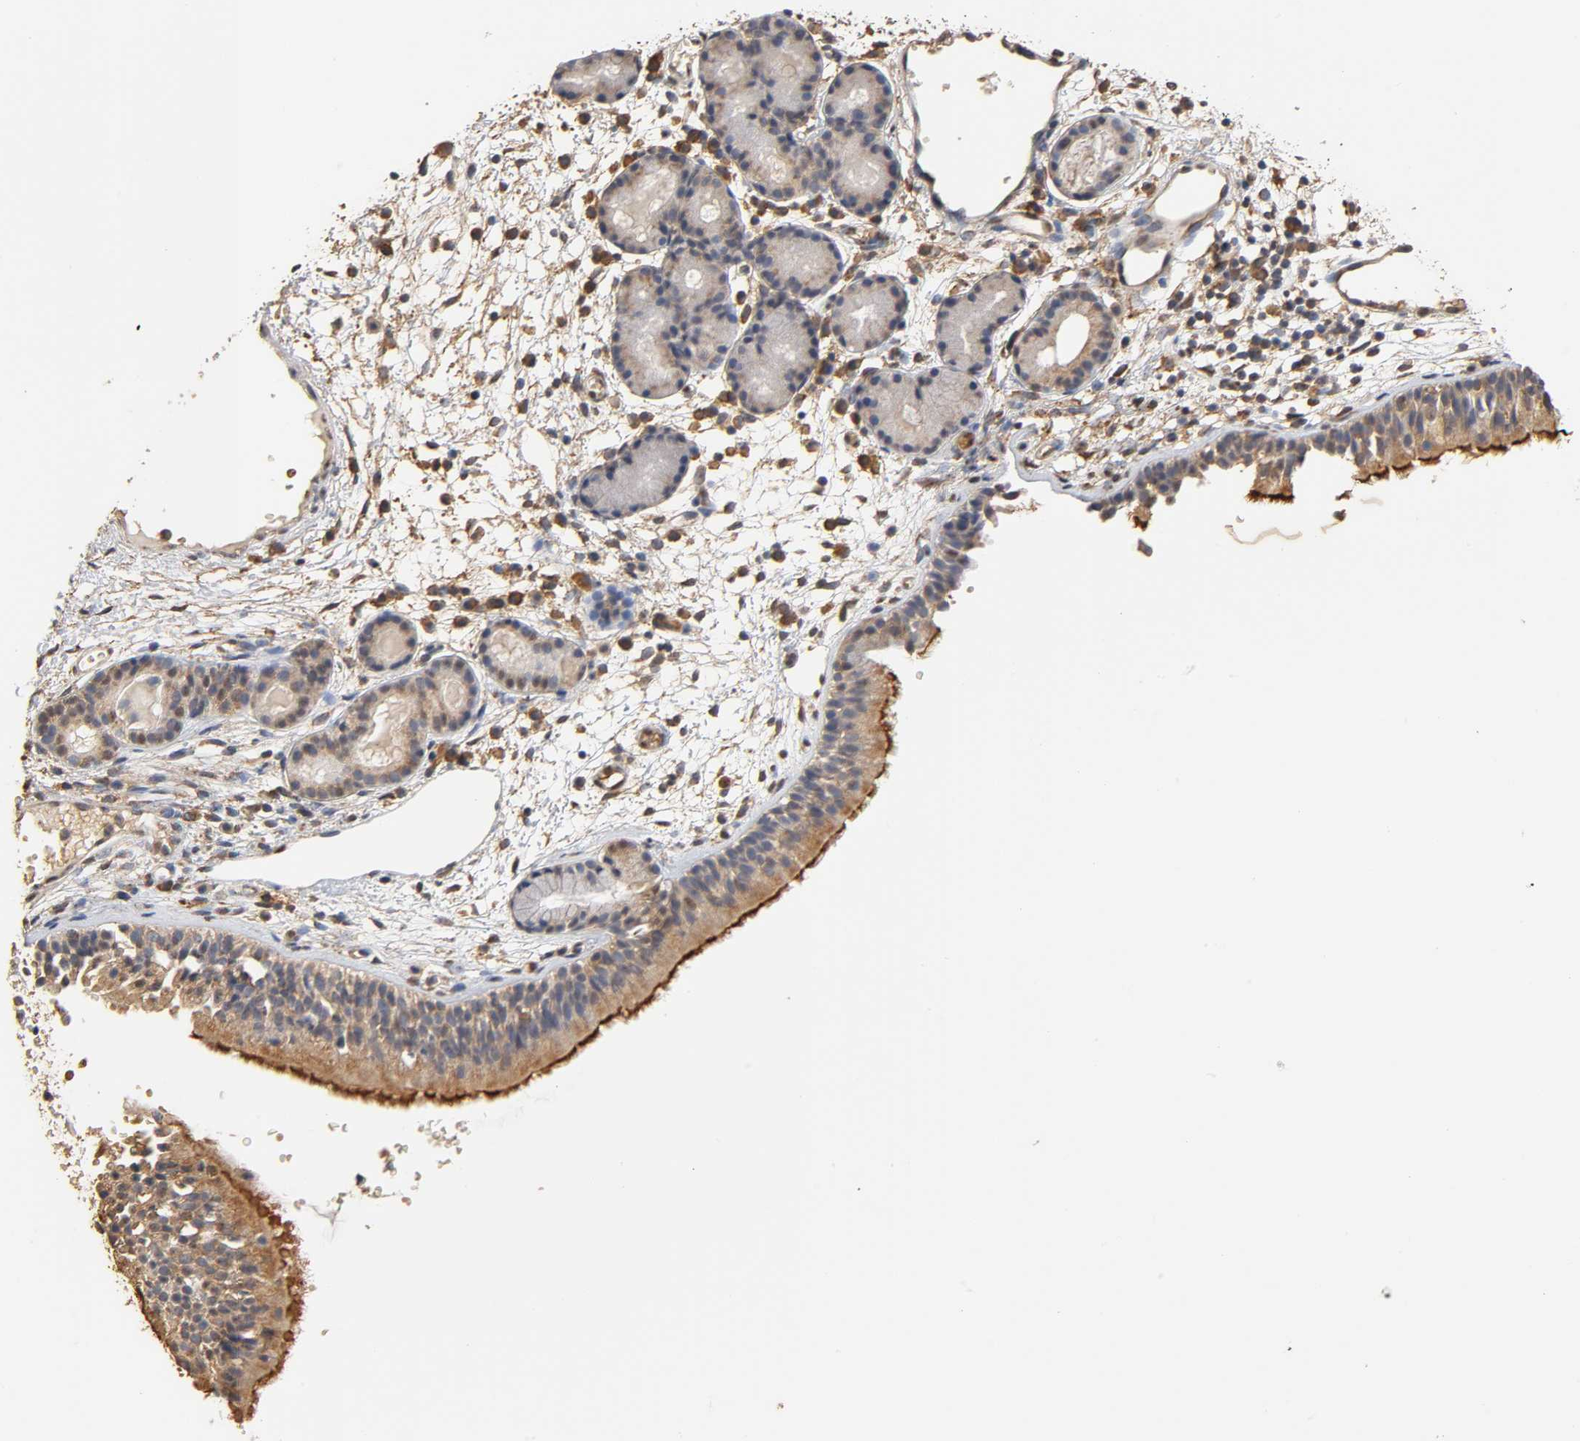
{"staining": {"intensity": "strong", "quantity": ">75%", "location": "cytoplasmic/membranous"}, "tissue": "nasopharynx", "cell_type": "Respiratory epithelial cells", "image_type": "normal", "snomed": [{"axis": "morphology", "description": "Normal tissue, NOS"}, {"axis": "morphology", "description": "Inflammation, NOS"}, {"axis": "topography", "description": "Nasopharynx"}], "caption": "Immunohistochemistry (IHC) (DAB (3,3'-diaminobenzidine)) staining of unremarkable human nasopharynx demonstrates strong cytoplasmic/membranous protein positivity in approximately >75% of respiratory epithelial cells.", "gene": "PKN1", "patient": {"sex": "female", "age": 55}}